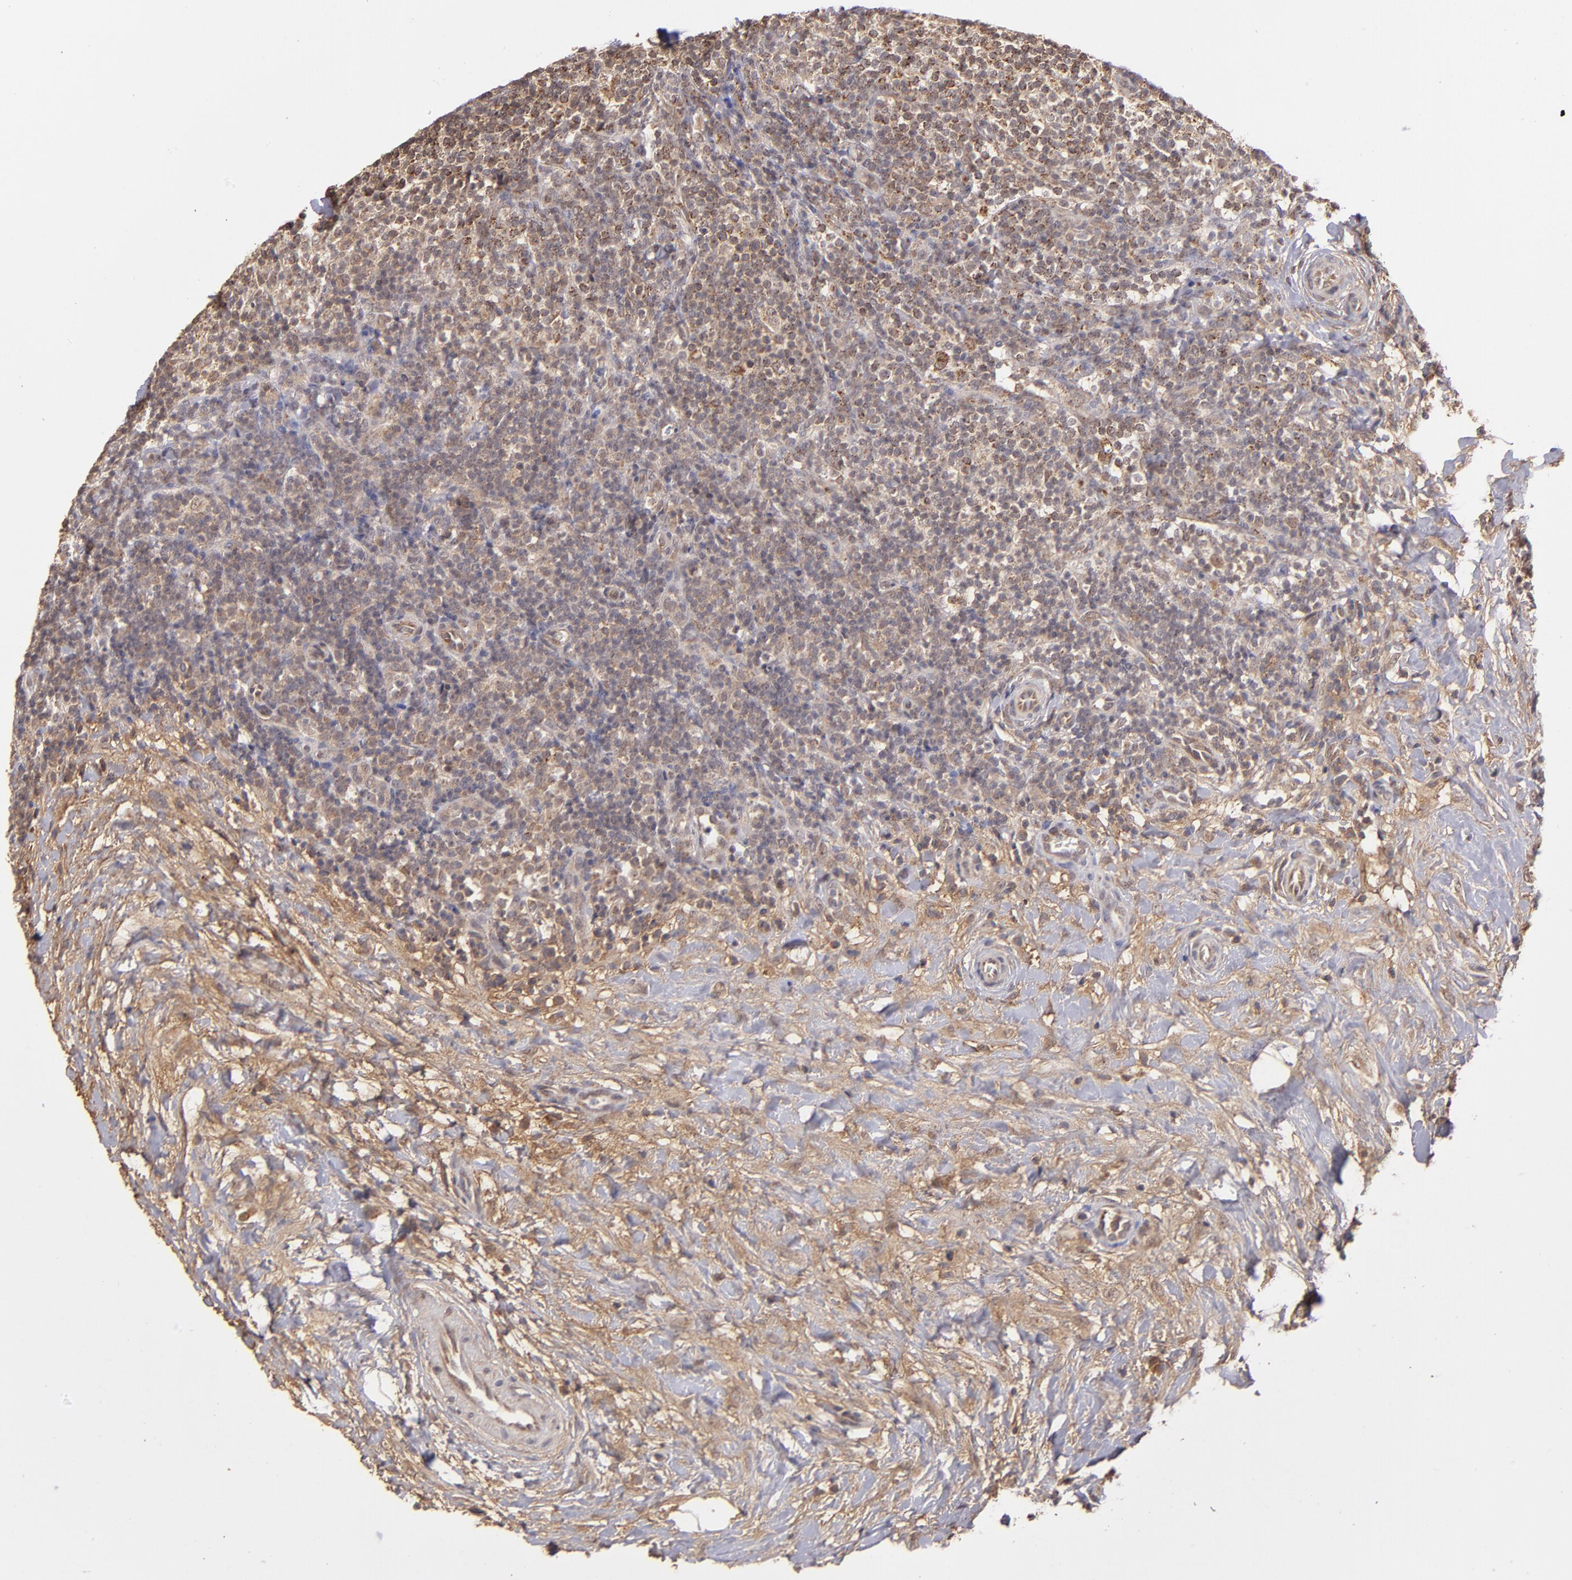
{"staining": {"intensity": "moderate", "quantity": ">75%", "location": "cytoplasmic/membranous"}, "tissue": "lymphoma", "cell_type": "Tumor cells", "image_type": "cancer", "snomed": [{"axis": "morphology", "description": "Malignant lymphoma, non-Hodgkin's type, Low grade"}, {"axis": "topography", "description": "Lymph node"}], "caption": "Immunohistochemistry (IHC) (DAB) staining of low-grade malignant lymphoma, non-Hodgkin's type reveals moderate cytoplasmic/membranous protein positivity in approximately >75% of tumor cells.", "gene": "ZFYVE1", "patient": {"sex": "female", "age": 76}}